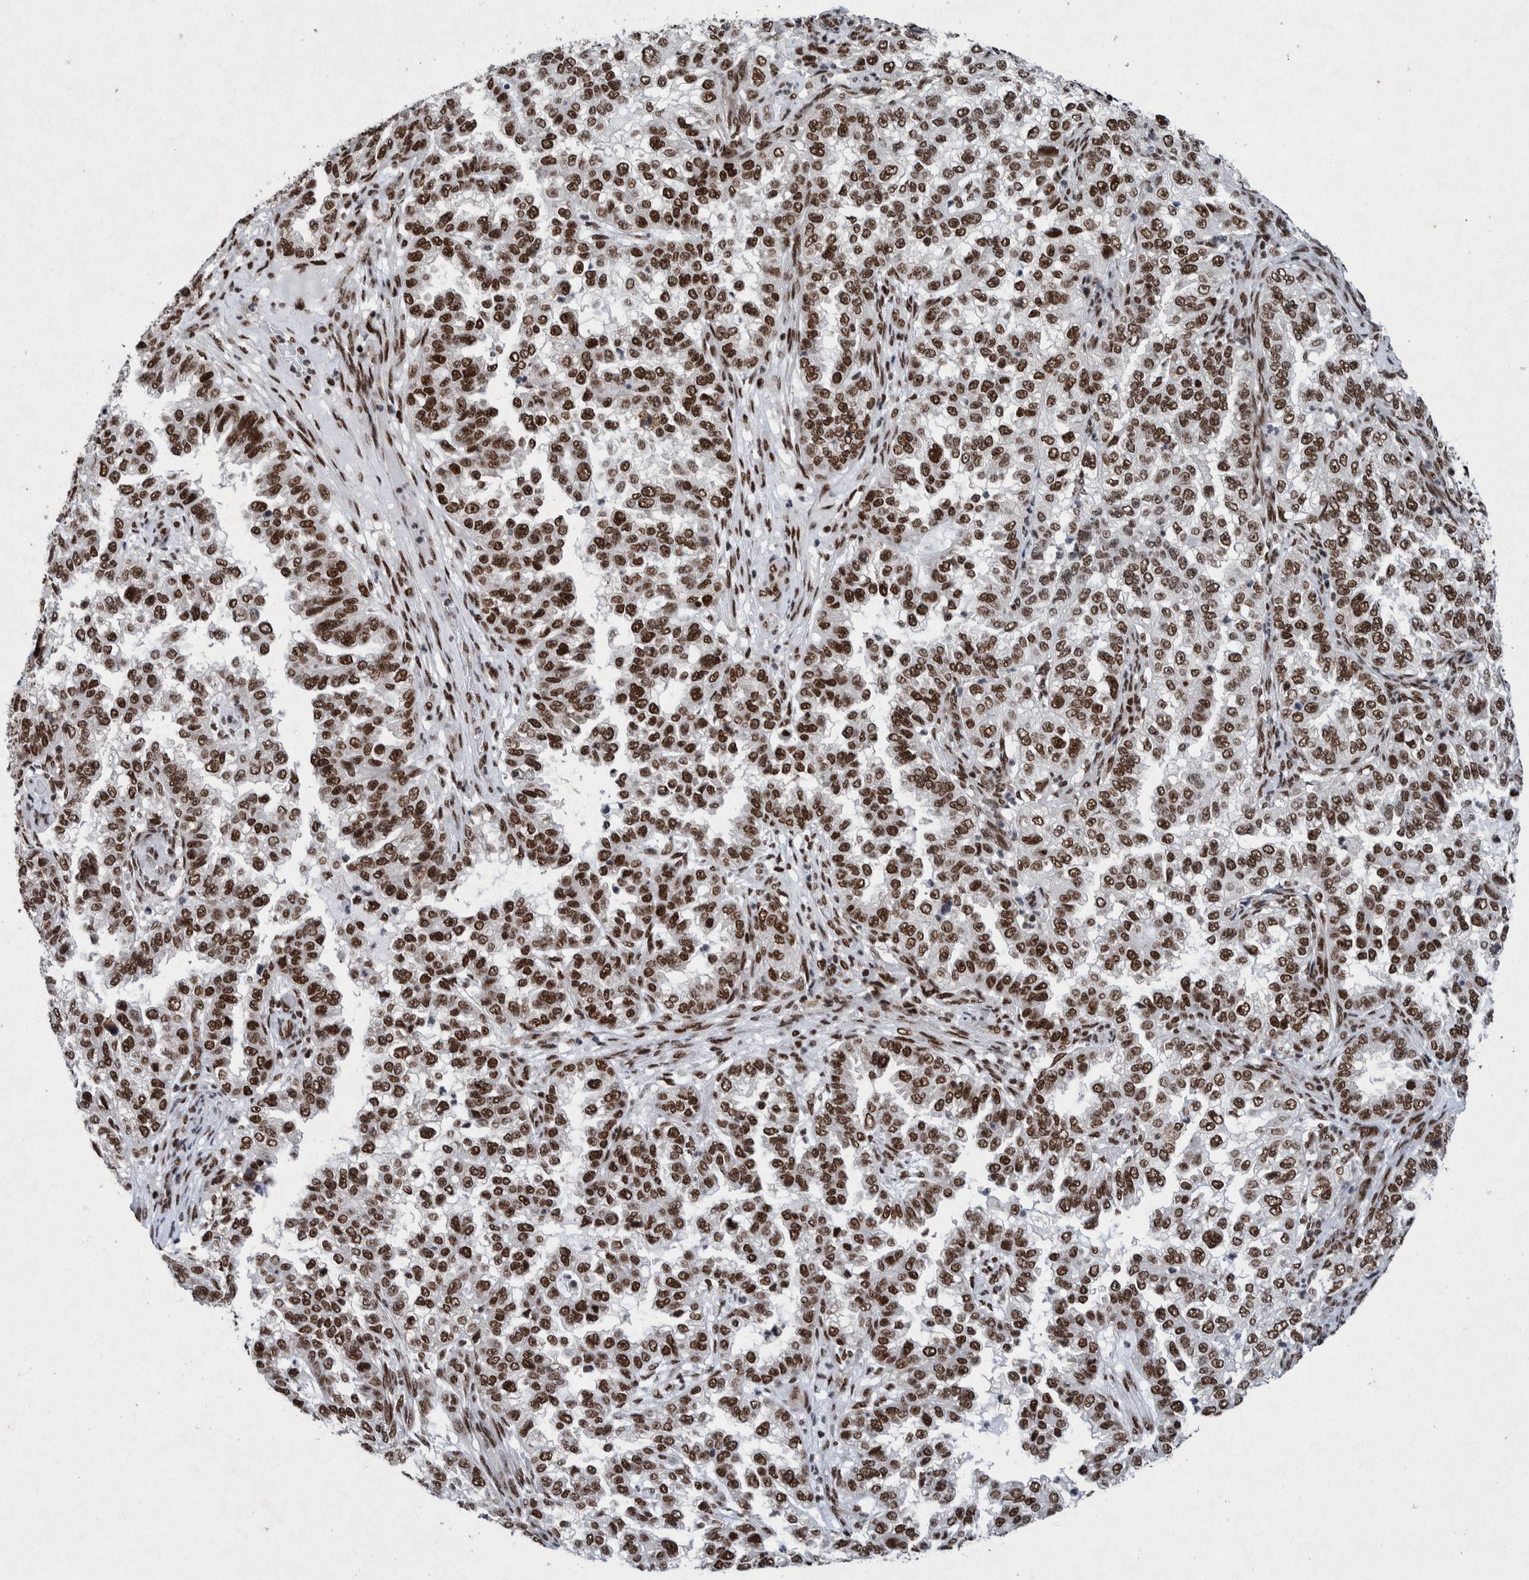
{"staining": {"intensity": "strong", "quantity": ">75%", "location": "nuclear"}, "tissue": "endometrial cancer", "cell_type": "Tumor cells", "image_type": "cancer", "snomed": [{"axis": "morphology", "description": "Adenocarcinoma, NOS"}, {"axis": "topography", "description": "Endometrium"}], "caption": "High-magnification brightfield microscopy of endometrial cancer (adenocarcinoma) stained with DAB (3,3'-diaminobenzidine) (brown) and counterstained with hematoxylin (blue). tumor cells exhibit strong nuclear positivity is appreciated in about>75% of cells.", "gene": "TAF10", "patient": {"sex": "female", "age": 85}}